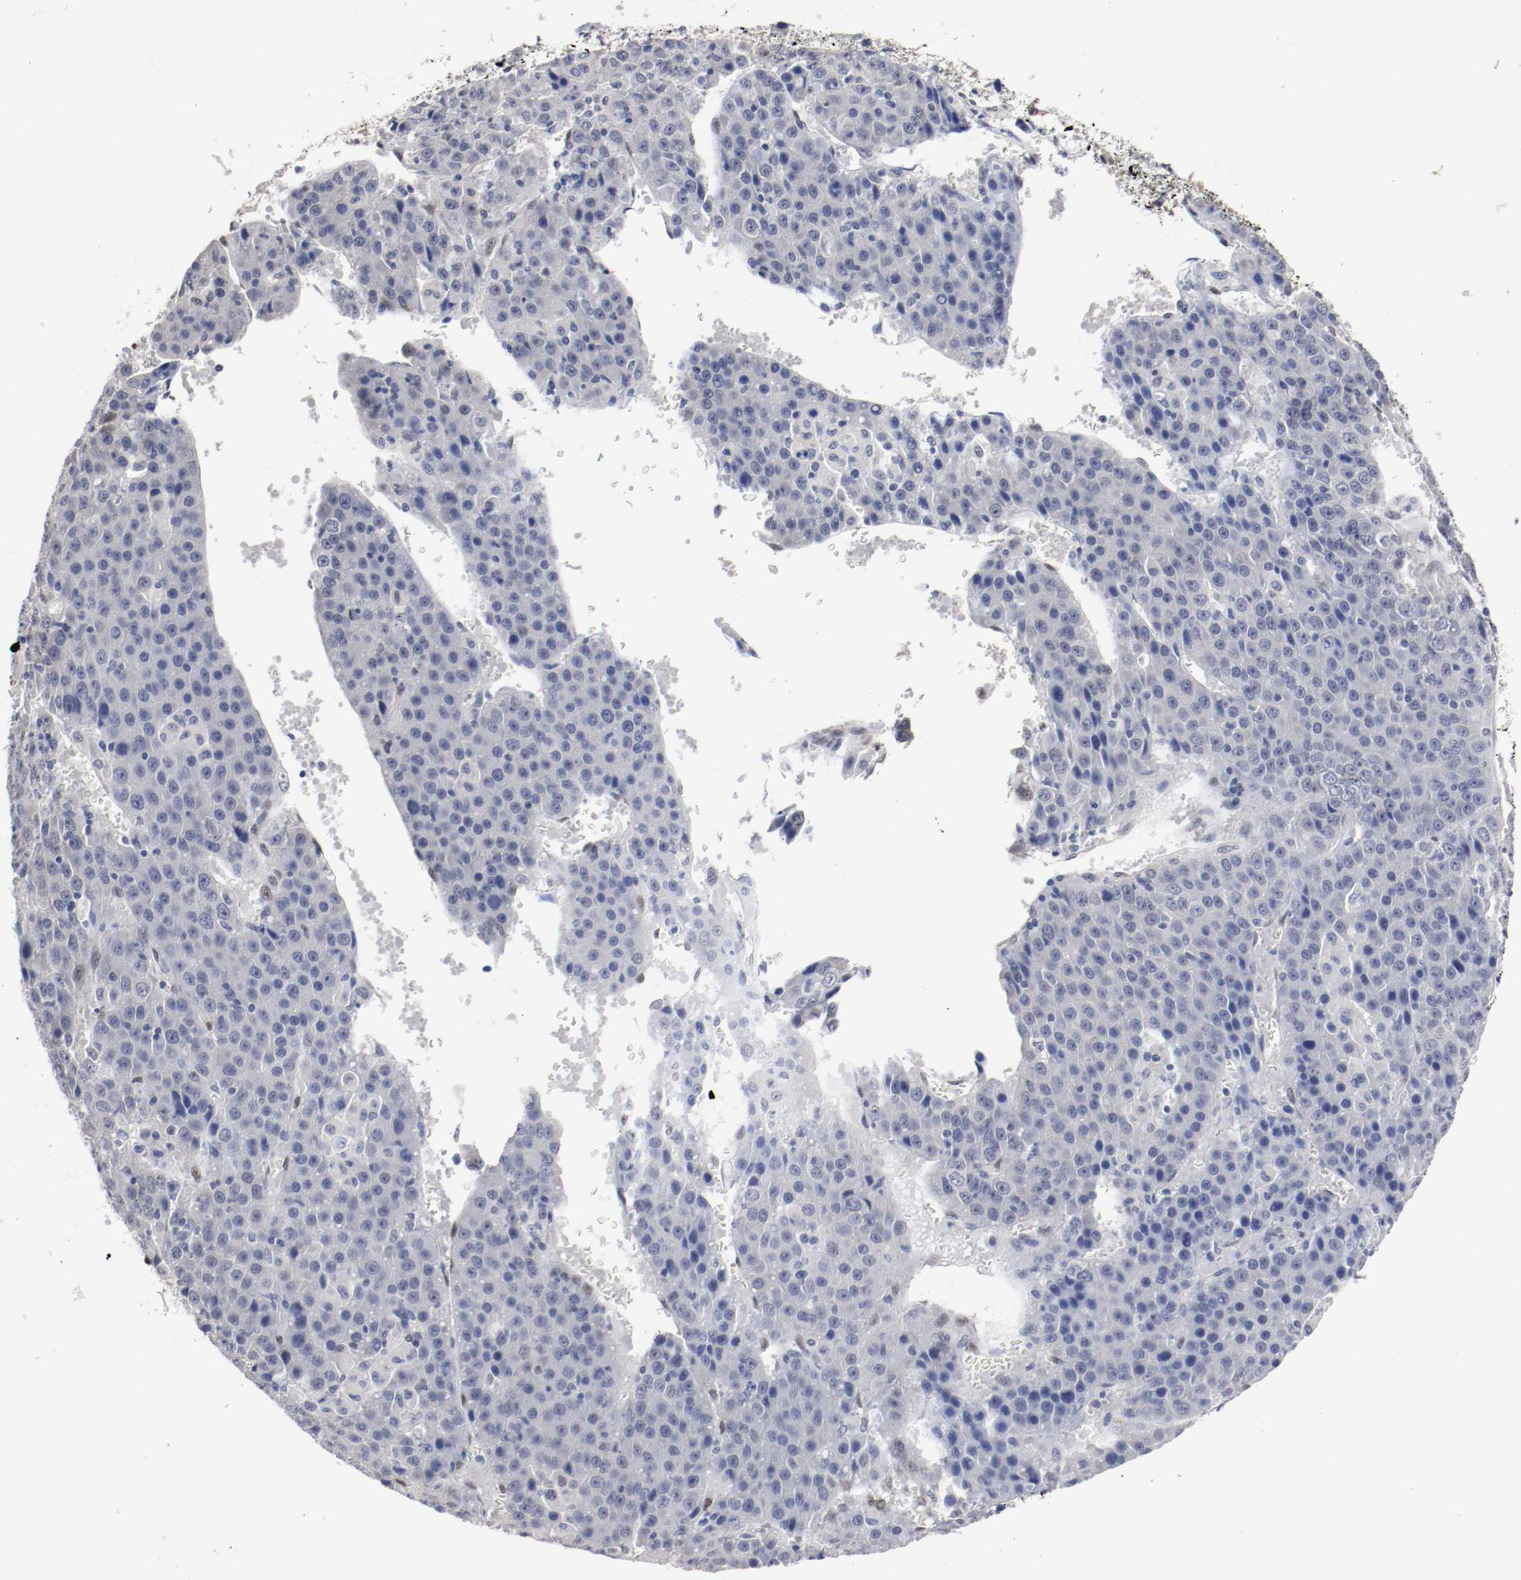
{"staining": {"intensity": "negative", "quantity": "none", "location": "none"}, "tissue": "liver cancer", "cell_type": "Tumor cells", "image_type": "cancer", "snomed": [{"axis": "morphology", "description": "Carcinoma, Hepatocellular, NOS"}, {"axis": "topography", "description": "Liver"}], "caption": "An IHC image of hepatocellular carcinoma (liver) is shown. There is no staining in tumor cells of hepatocellular carcinoma (liver).", "gene": "FOSL2", "patient": {"sex": "female", "age": 53}}